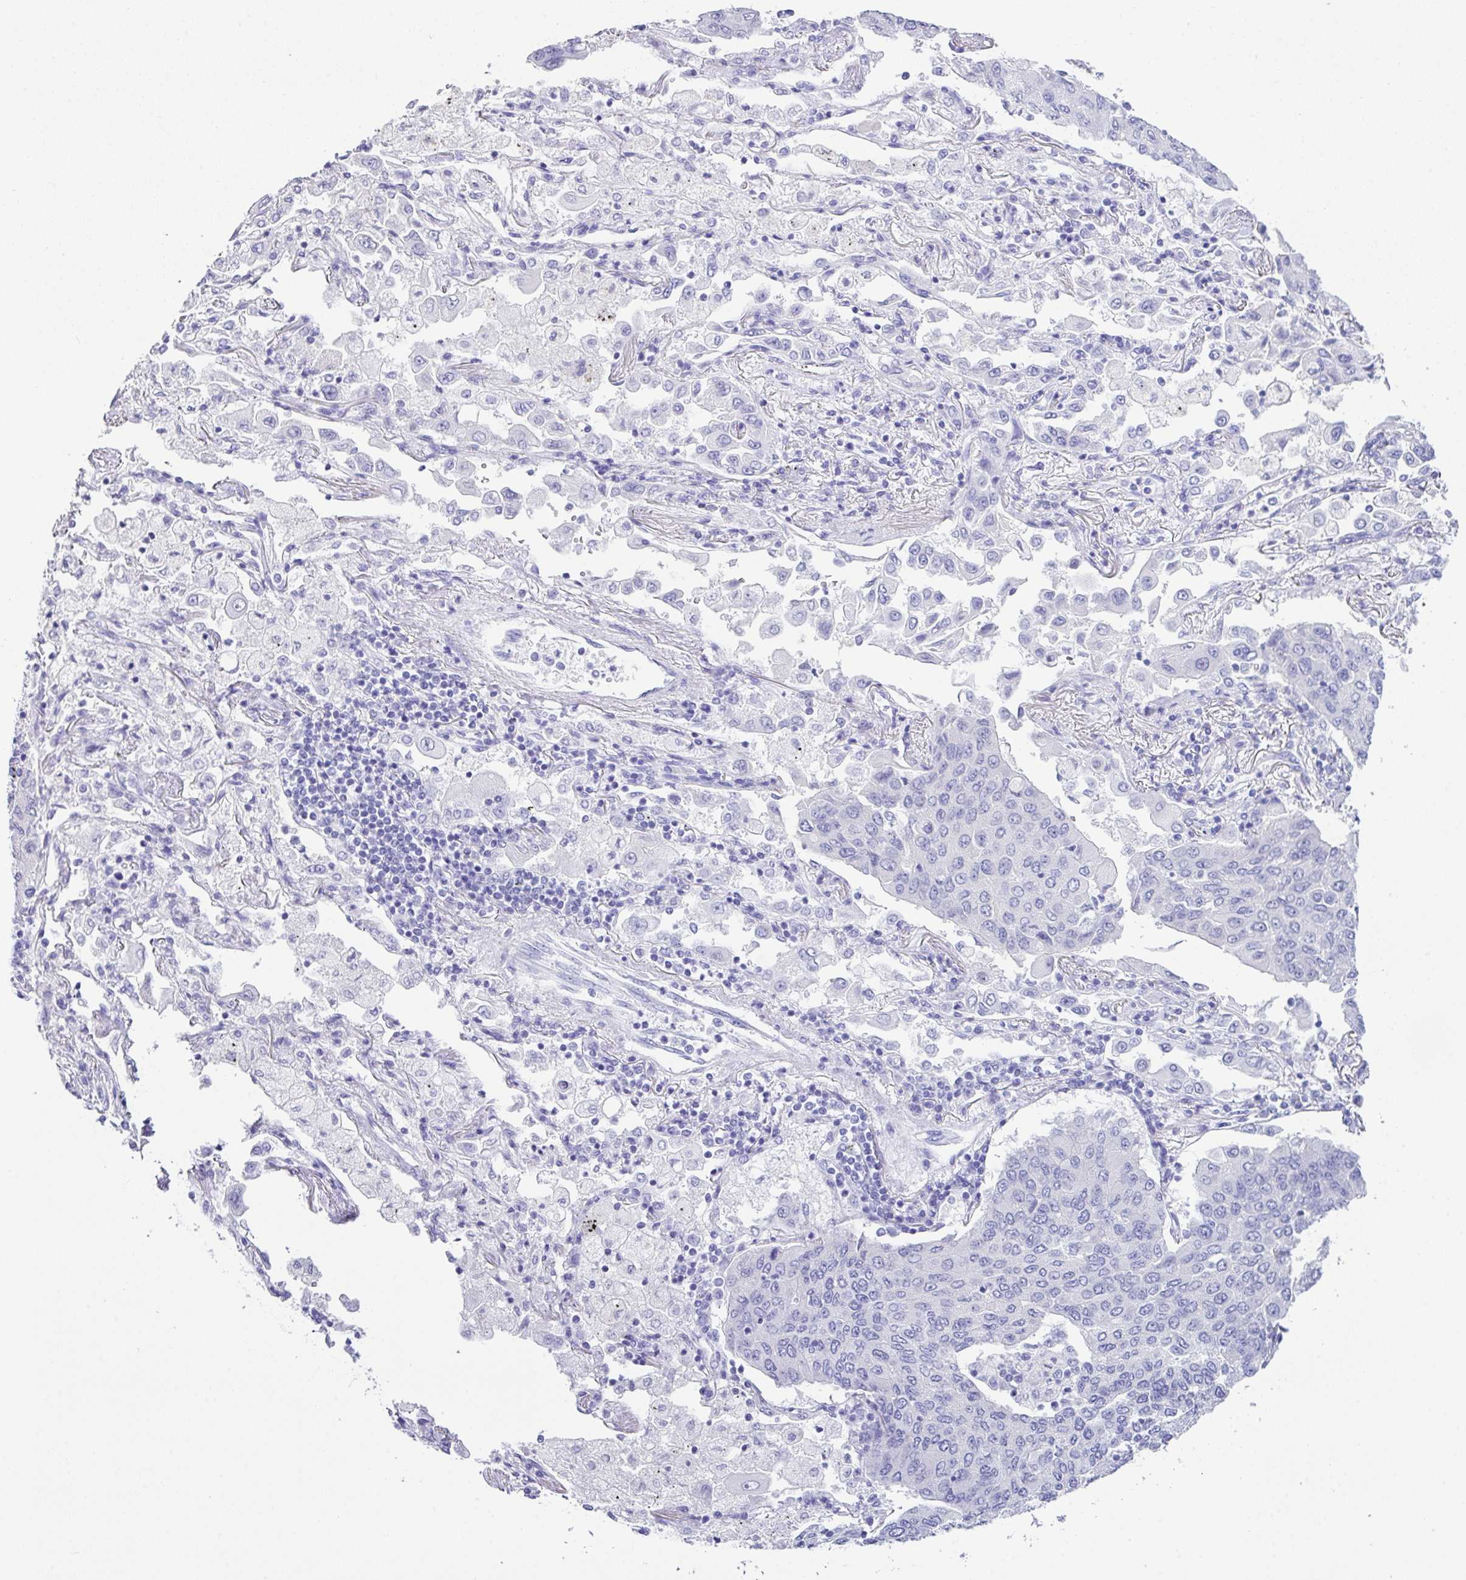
{"staining": {"intensity": "negative", "quantity": "none", "location": "none"}, "tissue": "lung cancer", "cell_type": "Tumor cells", "image_type": "cancer", "snomed": [{"axis": "morphology", "description": "Squamous cell carcinoma, NOS"}, {"axis": "topography", "description": "Lung"}], "caption": "There is no significant staining in tumor cells of squamous cell carcinoma (lung).", "gene": "LGALS4", "patient": {"sex": "male", "age": 74}}